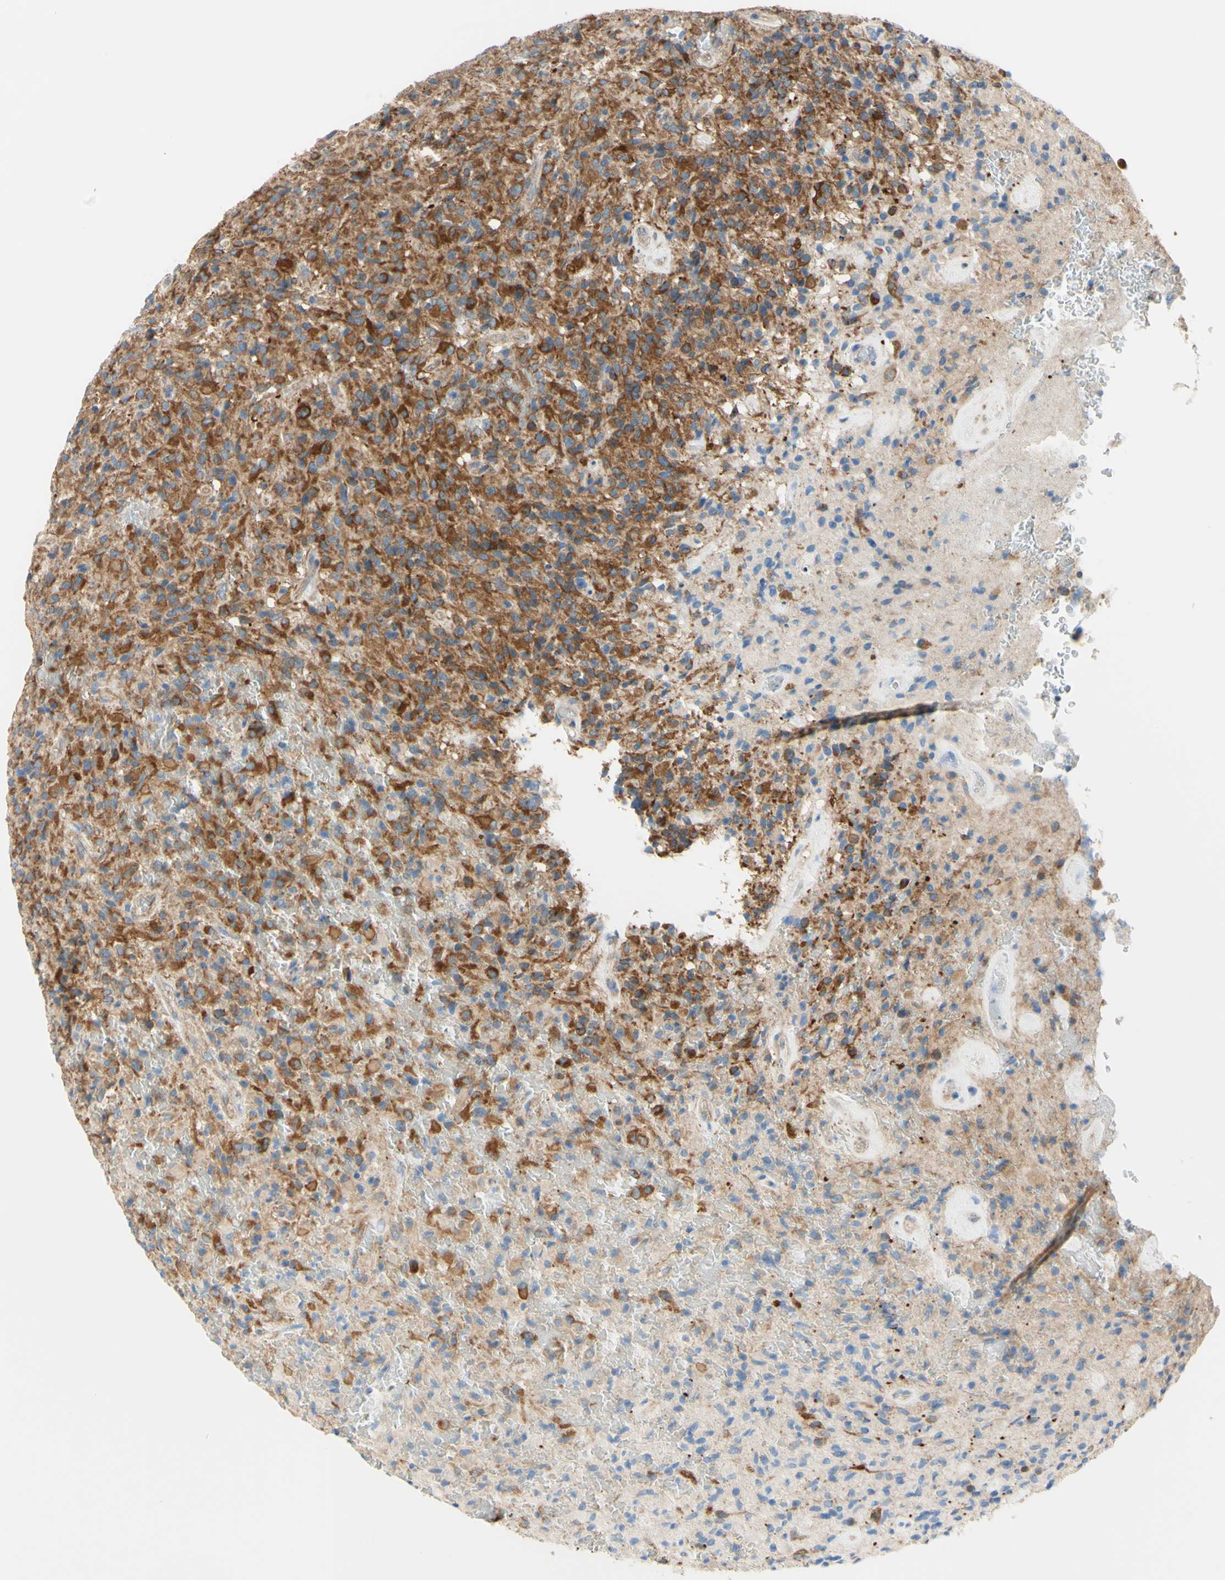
{"staining": {"intensity": "strong", "quantity": "25%-75%", "location": "cytoplasmic/membranous"}, "tissue": "glioma", "cell_type": "Tumor cells", "image_type": "cancer", "snomed": [{"axis": "morphology", "description": "Glioma, malignant, High grade"}, {"axis": "topography", "description": "Brain"}], "caption": "Human malignant glioma (high-grade) stained with a brown dye exhibits strong cytoplasmic/membranous positive positivity in approximately 25%-75% of tumor cells.", "gene": "RETREG2", "patient": {"sex": "male", "age": 71}}